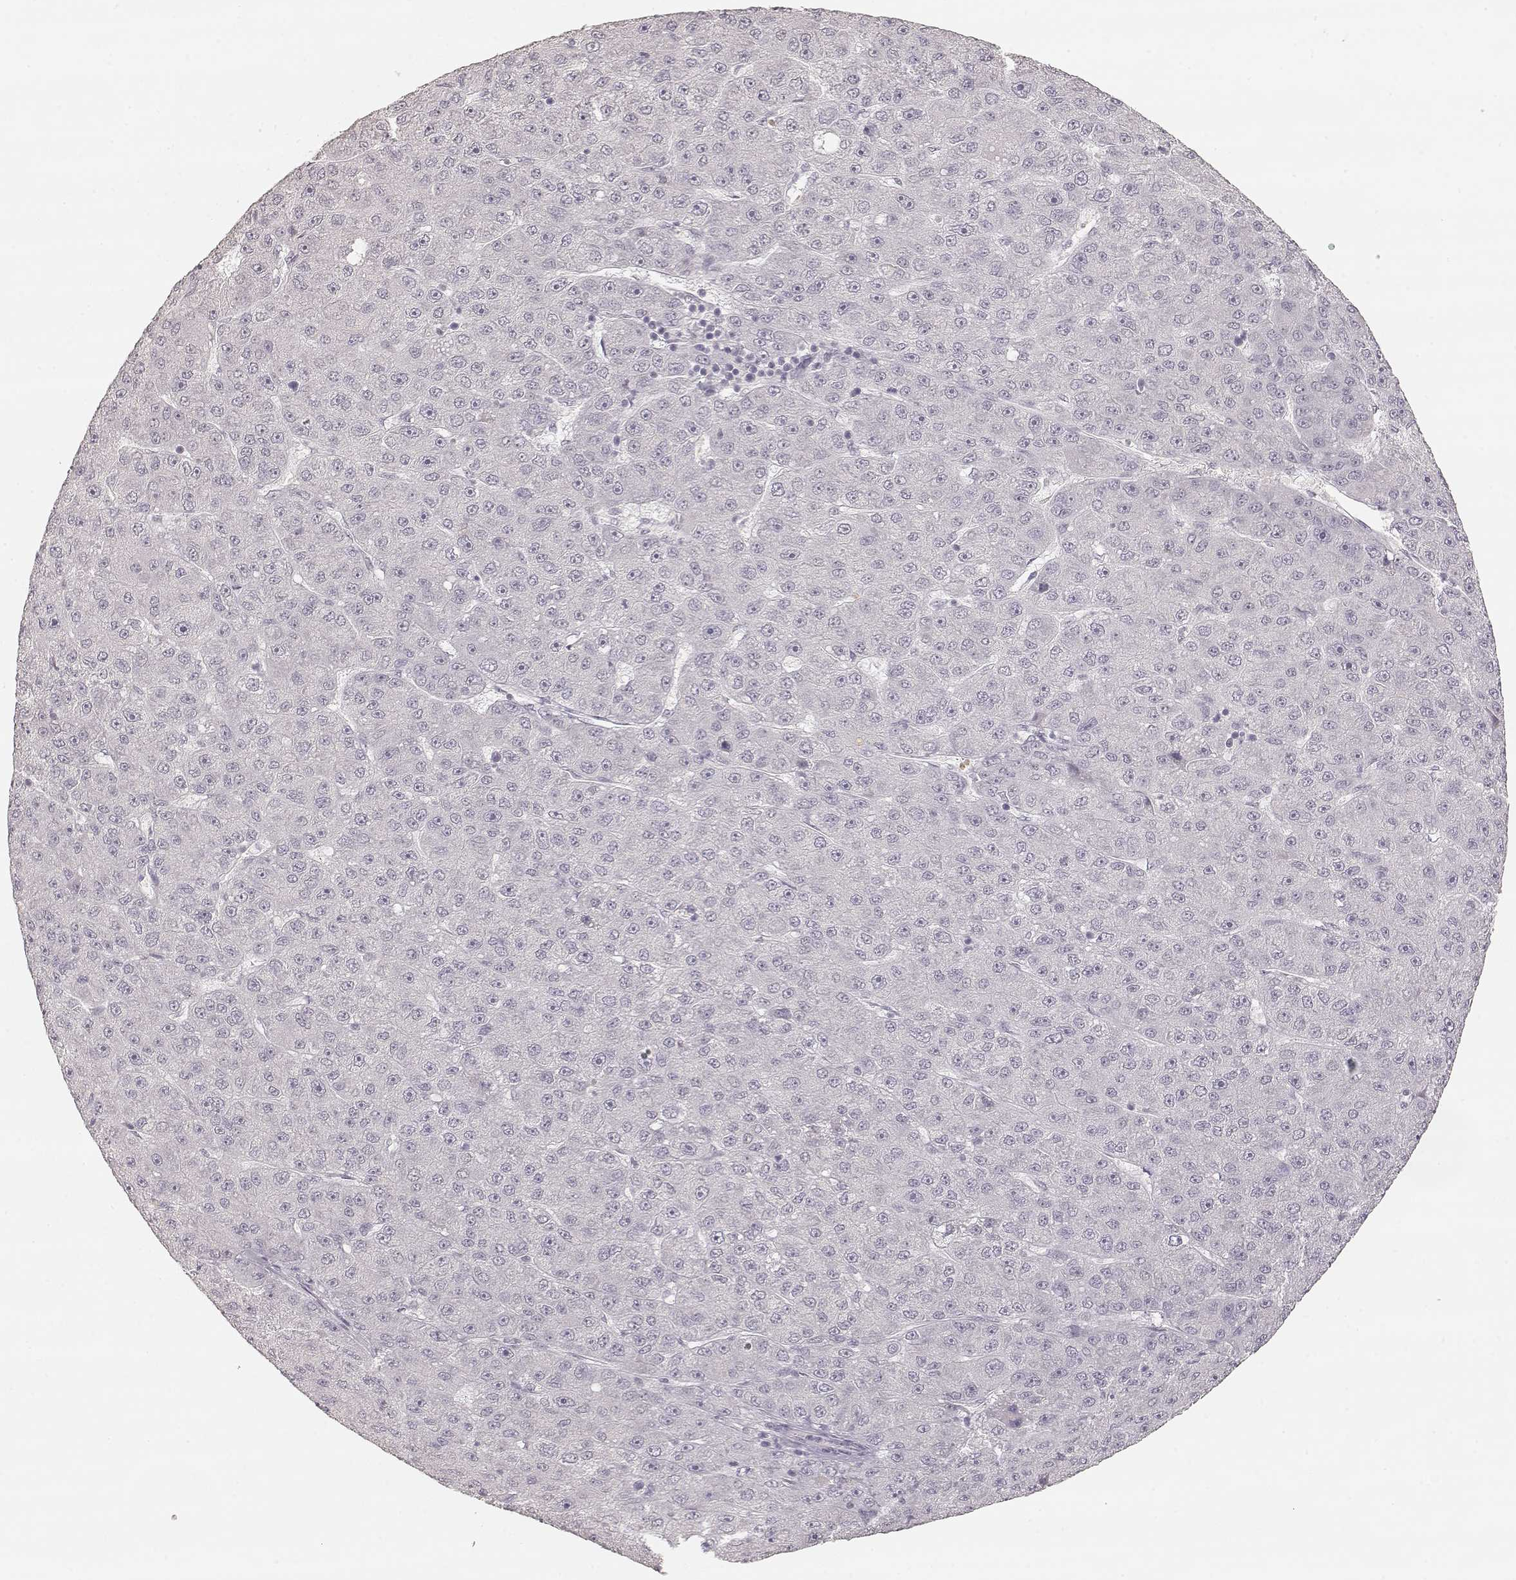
{"staining": {"intensity": "negative", "quantity": "none", "location": "none"}, "tissue": "liver cancer", "cell_type": "Tumor cells", "image_type": "cancer", "snomed": [{"axis": "morphology", "description": "Carcinoma, Hepatocellular, NOS"}, {"axis": "topography", "description": "Liver"}], "caption": "The histopathology image shows no staining of tumor cells in liver cancer.", "gene": "LAMC2", "patient": {"sex": "male", "age": 67}}